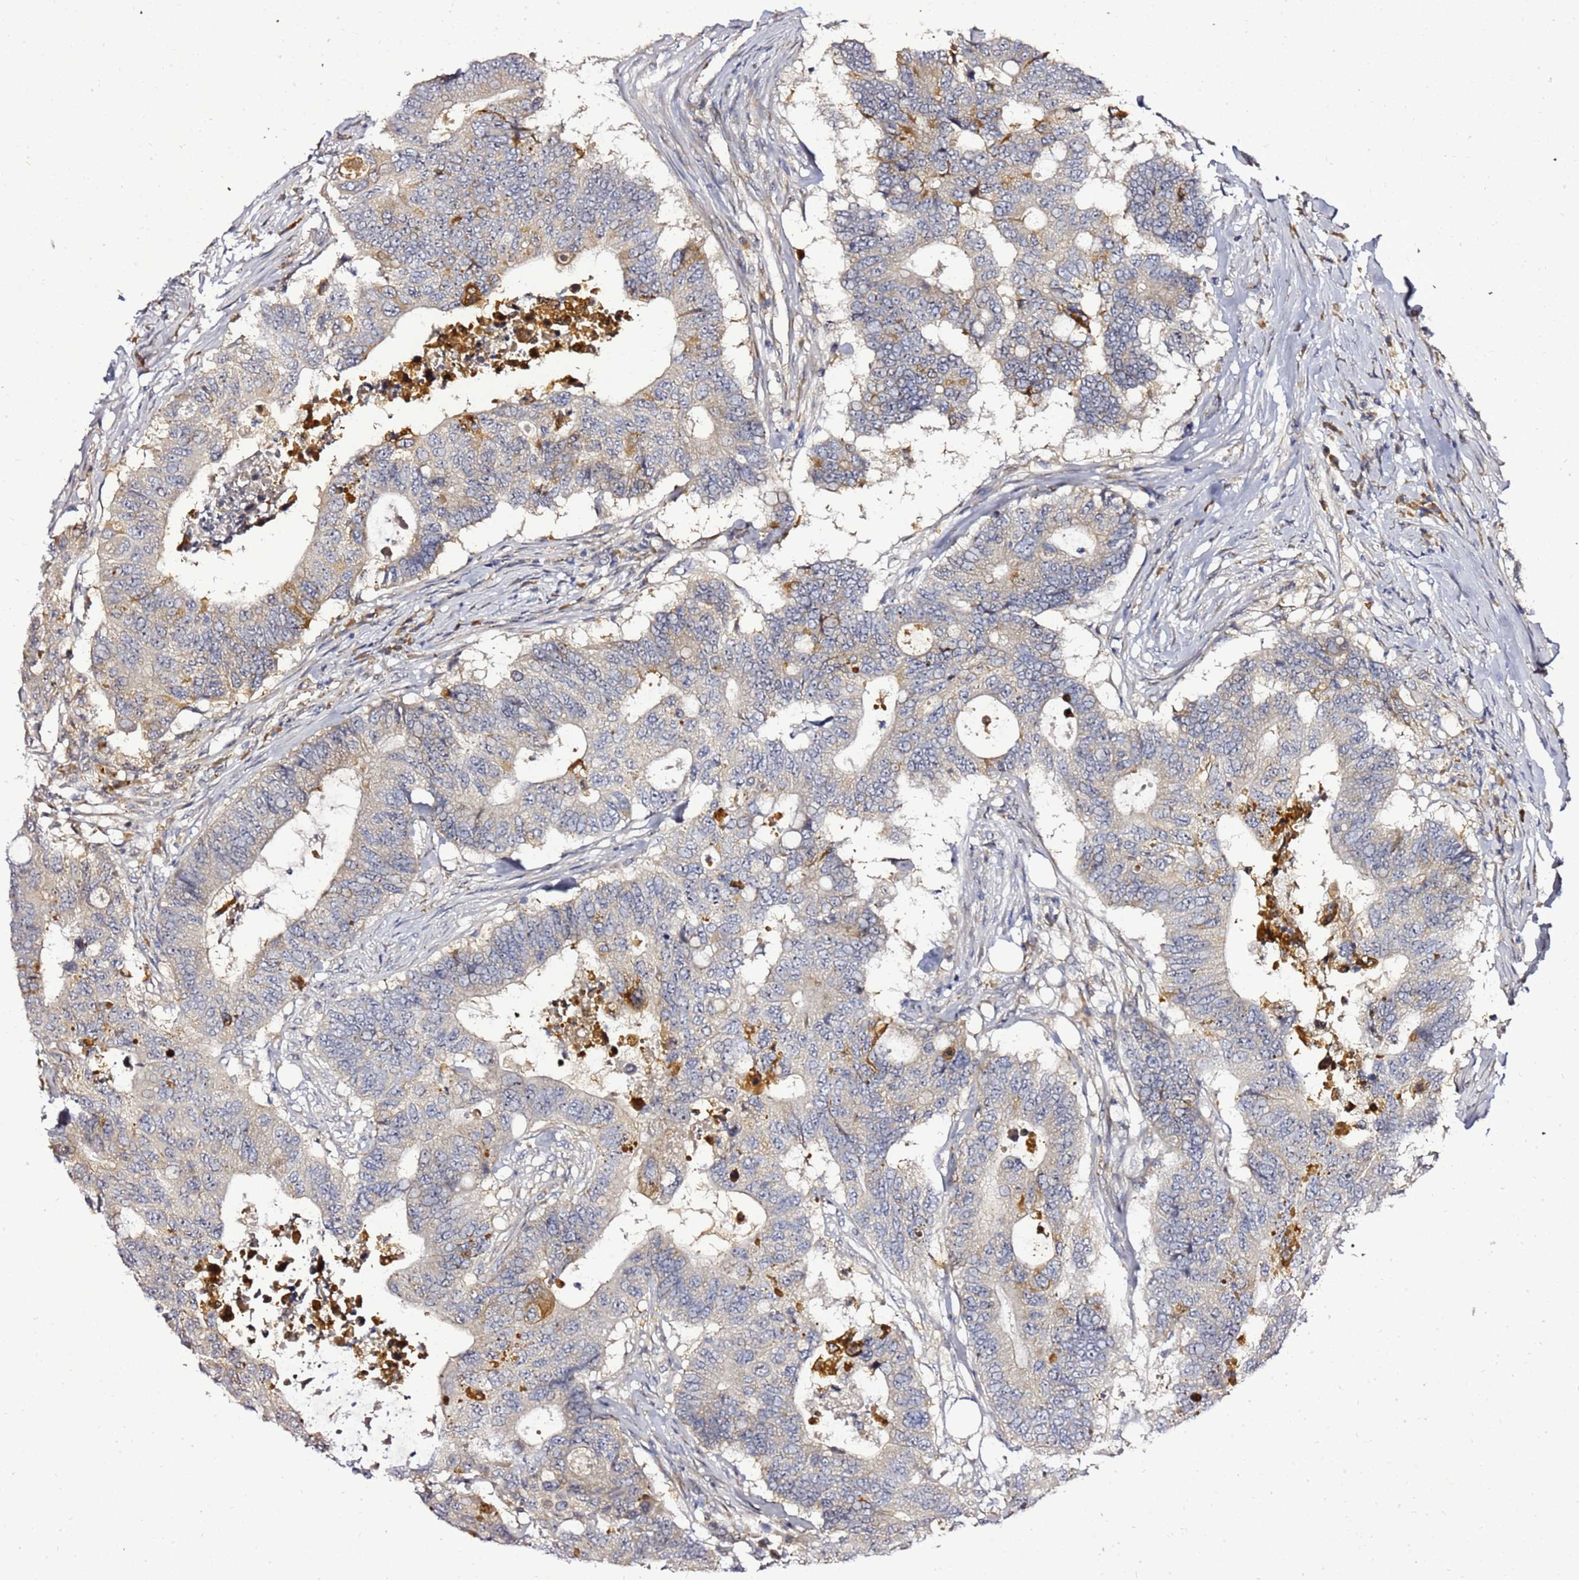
{"staining": {"intensity": "moderate", "quantity": "<25%", "location": "cytoplasmic/membranous"}, "tissue": "colorectal cancer", "cell_type": "Tumor cells", "image_type": "cancer", "snomed": [{"axis": "morphology", "description": "Adenocarcinoma, NOS"}, {"axis": "topography", "description": "Colon"}], "caption": "This photomicrograph displays IHC staining of human colorectal cancer (adenocarcinoma), with low moderate cytoplasmic/membranous positivity in about <25% of tumor cells.", "gene": "NOL8", "patient": {"sex": "male", "age": 71}}